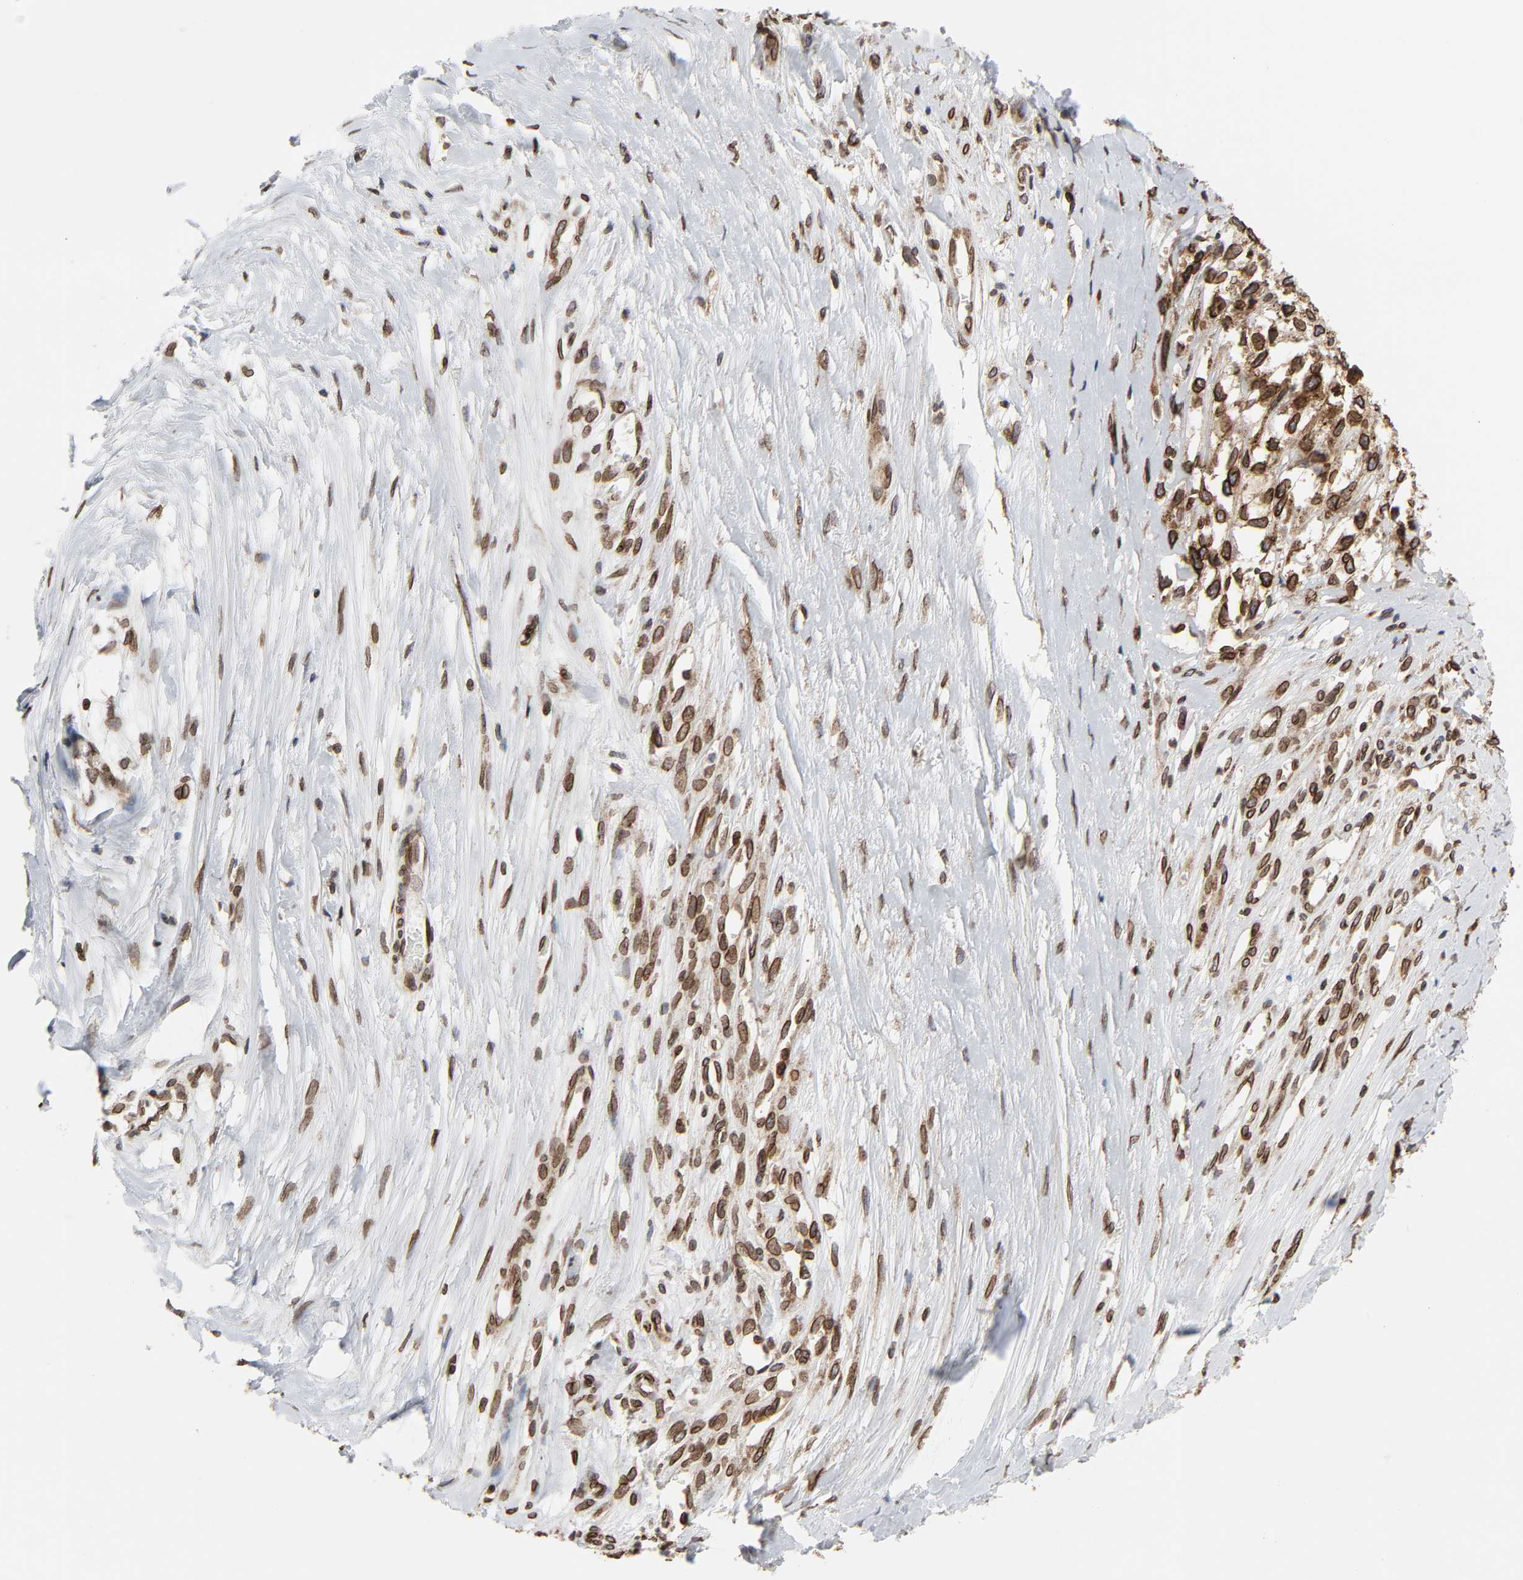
{"staining": {"intensity": "strong", "quantity": ">75%", "location": "cytoplasmic/membranous,nuclear"}, "tissue": "melanoma", "cell_type": "Tumor cells", "image_type": "cancer", "snomed": [{"axis": "morphology", "description": "Malignant melanoma, Metastatic site"}, {"axis": "topography", "description": "Lymph node"}], "caption": "Malignant melanoma (metastatic site) stained with a protein marker exhibits strong staining in tumor cells.", "gene": "RANGAP1", "patient": {"sex": "male", "age": 59}}